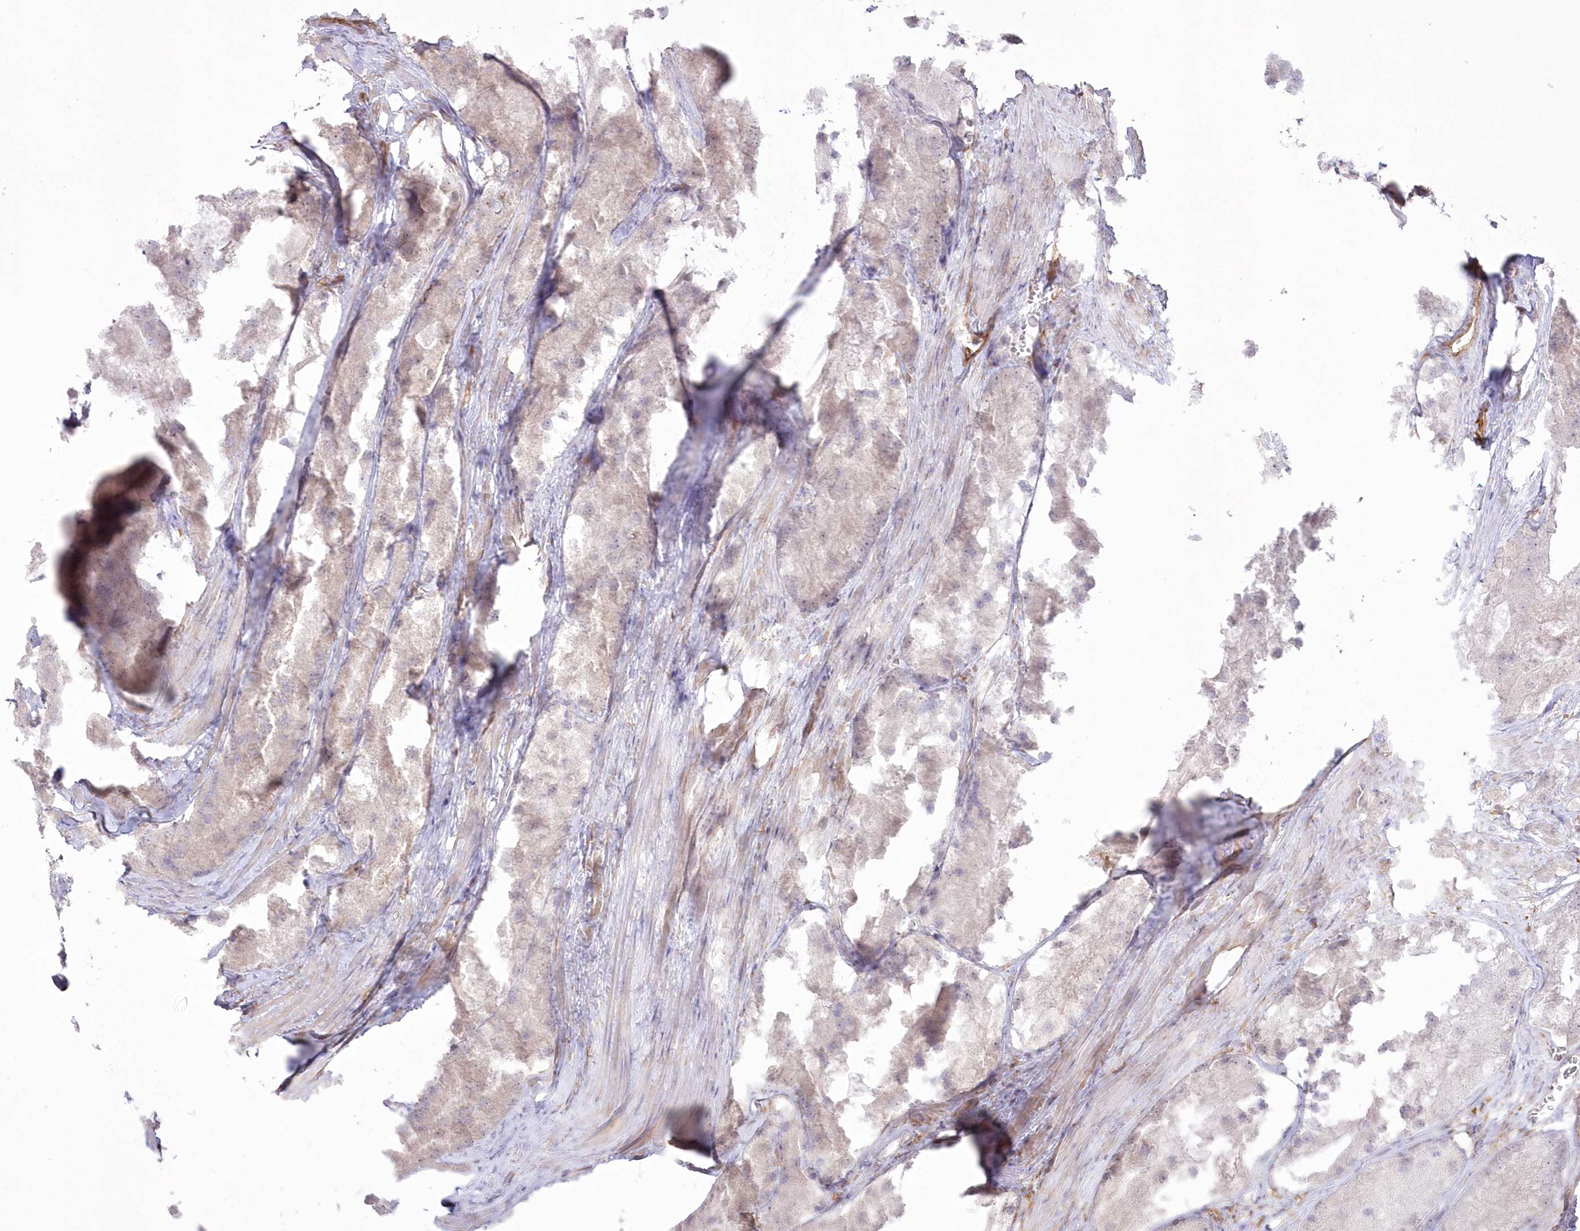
{"staining": {"intensity": "negative", "quantity": "none", "location": "none"}, "tissue": "prostate cancer", "cell_type": "Tumor cells", "image_type": "cancer", "snomed": [{"axis": "morphology", "description": "Adenocarcinoma, Low grade"}, {"axis": "topography", "description": "Prostate"}], "caption": "Image shows no significant protein staining in tumor cells of prostate cancer (adenocarcinoma (low-grade)).", "gene": "SH3PXD2B", "patient": {"sex": "male", "age": 69}}